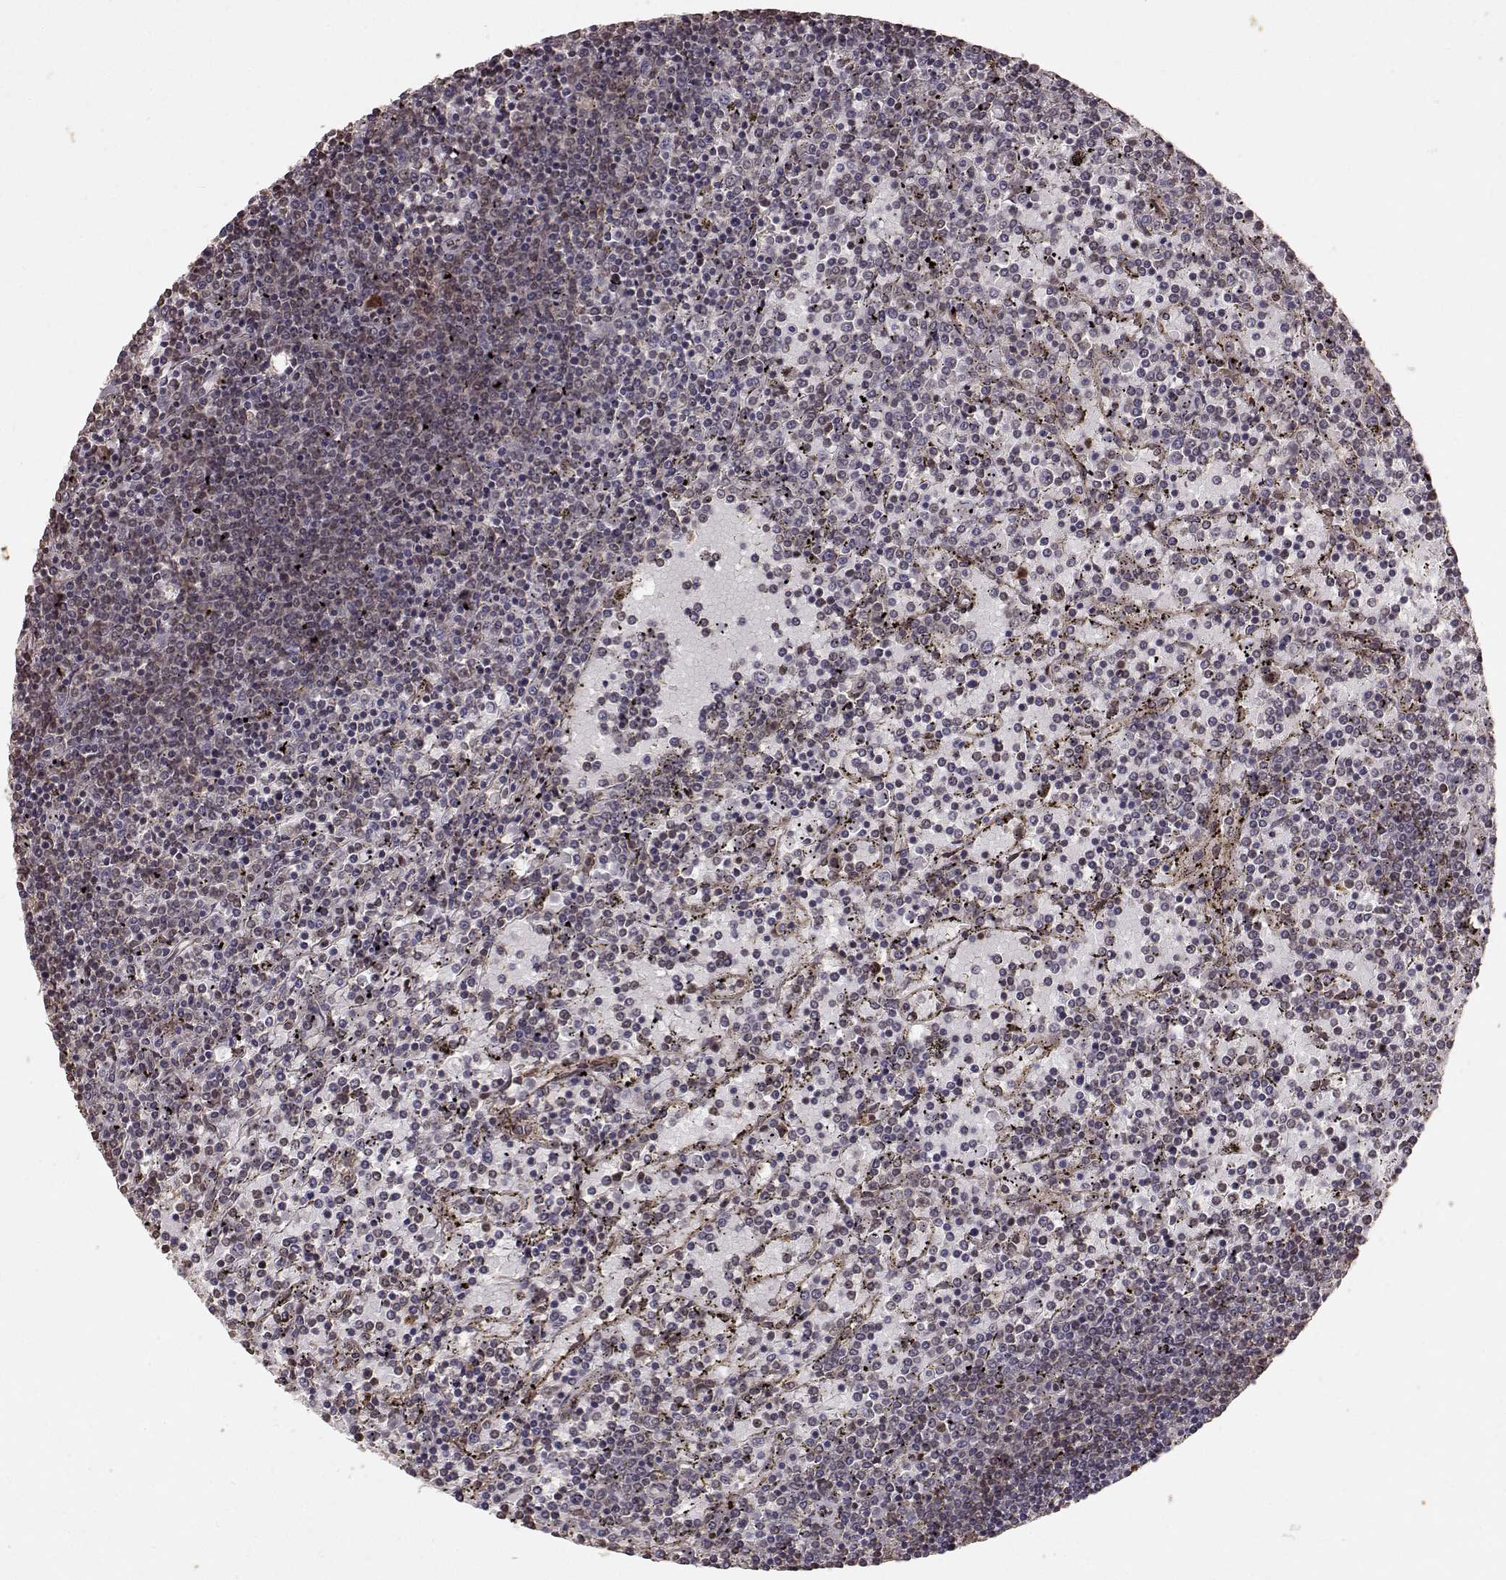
{"staining": {"intensity": "negative", "quantity": "none", "location": "none"}, "tissue": "lymphoma", "cell_type": "Tumor cells", "image_type": "cancer", "snomed": [{"axis": "morphology", "description": "Malignant lymphoma, non-Hodgkin's type, Low grade"}, {"axis": "topography", "description": "Spleen"}], "caption": "Tumor cells show no significant expression in lymphoma. Nuclei are stained in blue.", "gene": "USP15", "patient": {"sex": "female", "age": 77}}